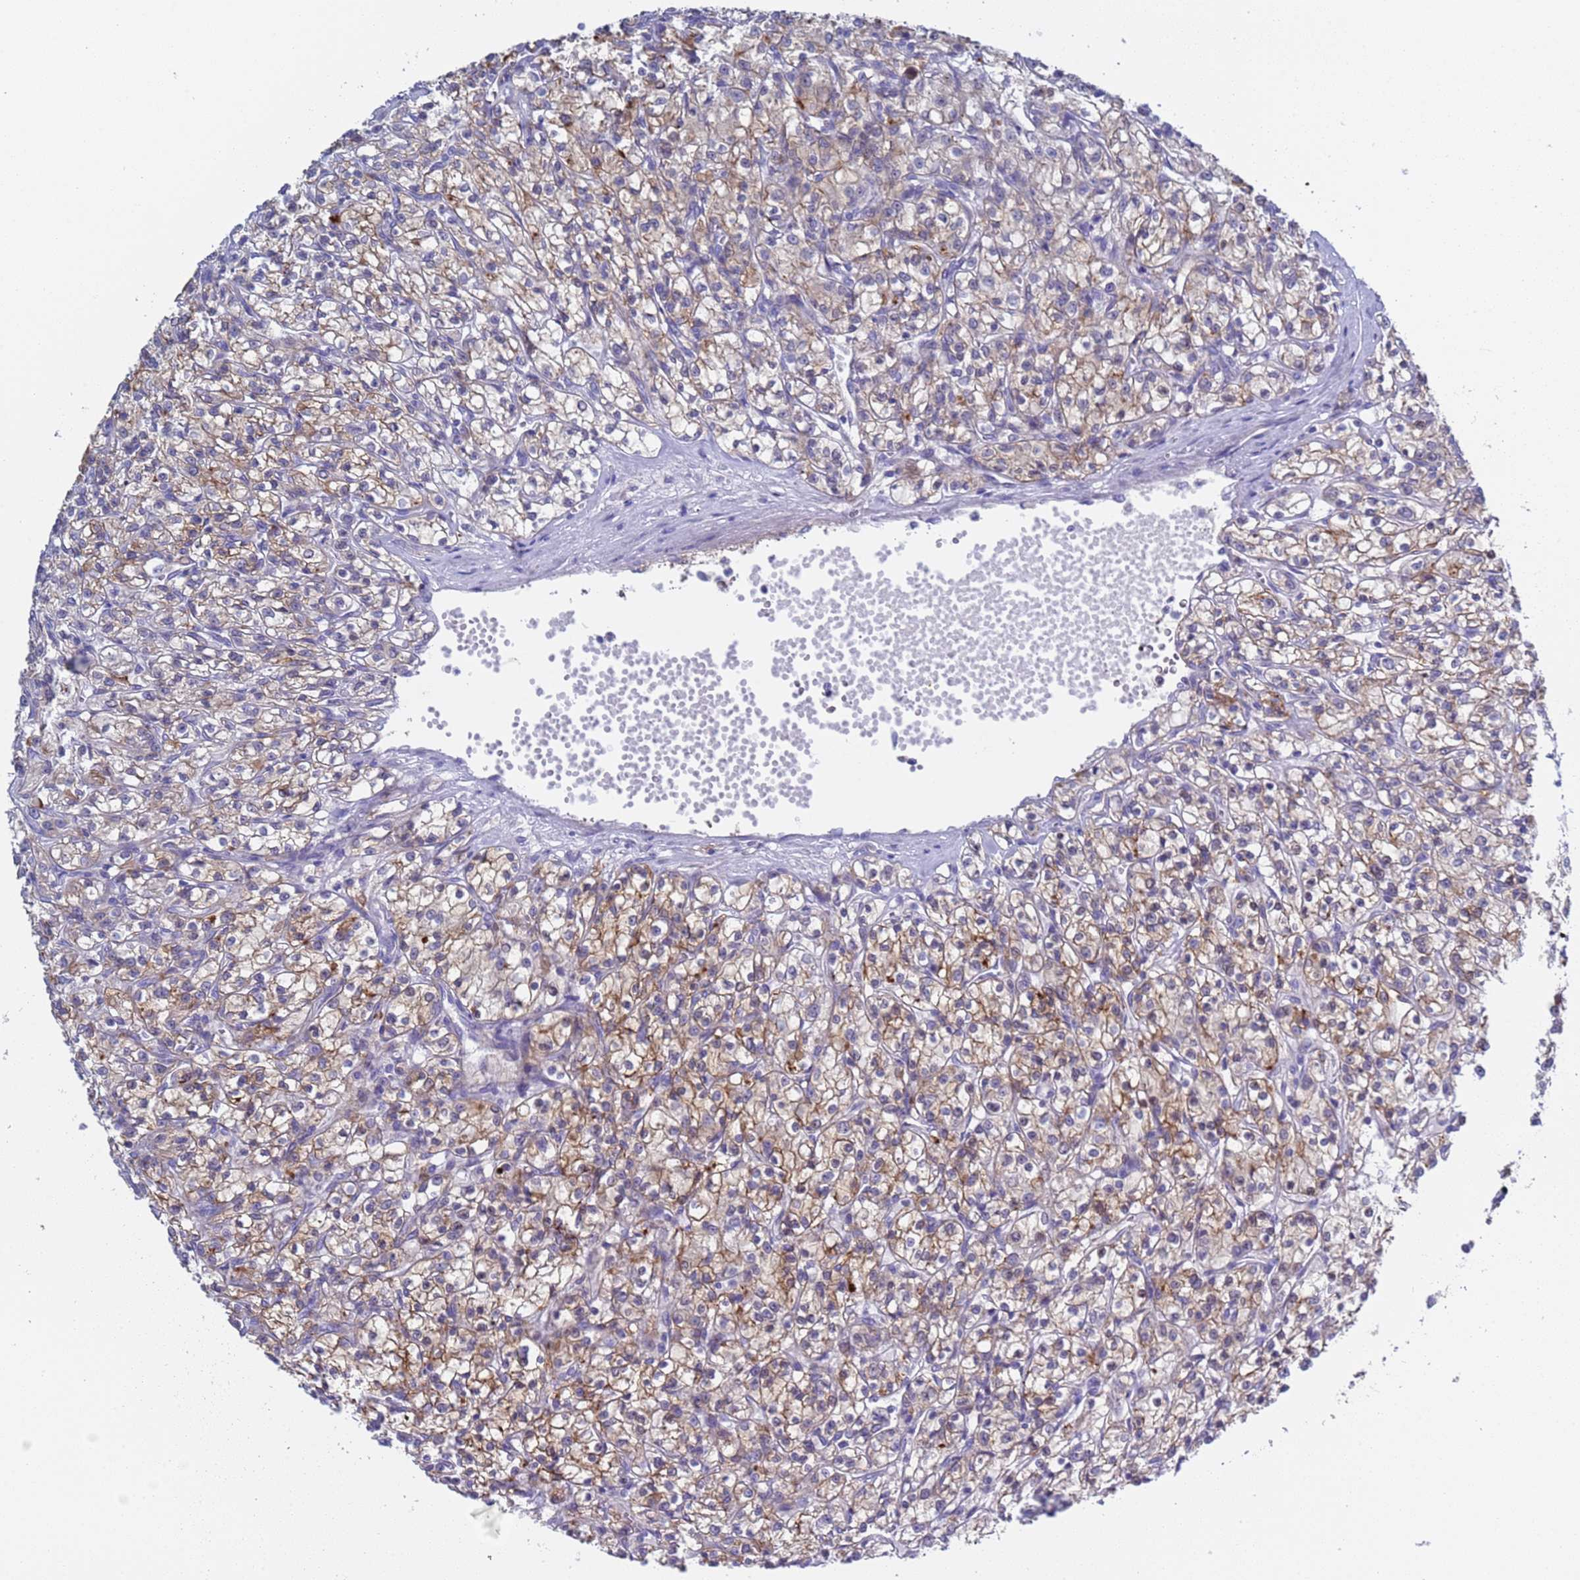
{"staining": {"intensity": "weak", "quantity": ">75%", "location": "cytoplasmic/membranous"}, "tissue": "renal cancer", "cell_type": "Tumor cells", "image_type": "cancer", "snomed": [{"axis": "morphology", "description": "Adenocarcinoma, NOS"}, {"axis": "topography", "description": "Kidney"}], "caption": "A brown stain shows weak cytoplasmic/membranous expression of a protein in renal adenocarcinoma tumor cells.", "gene": "C4orf46", "patient": {"sex": "female", "age": 59}}